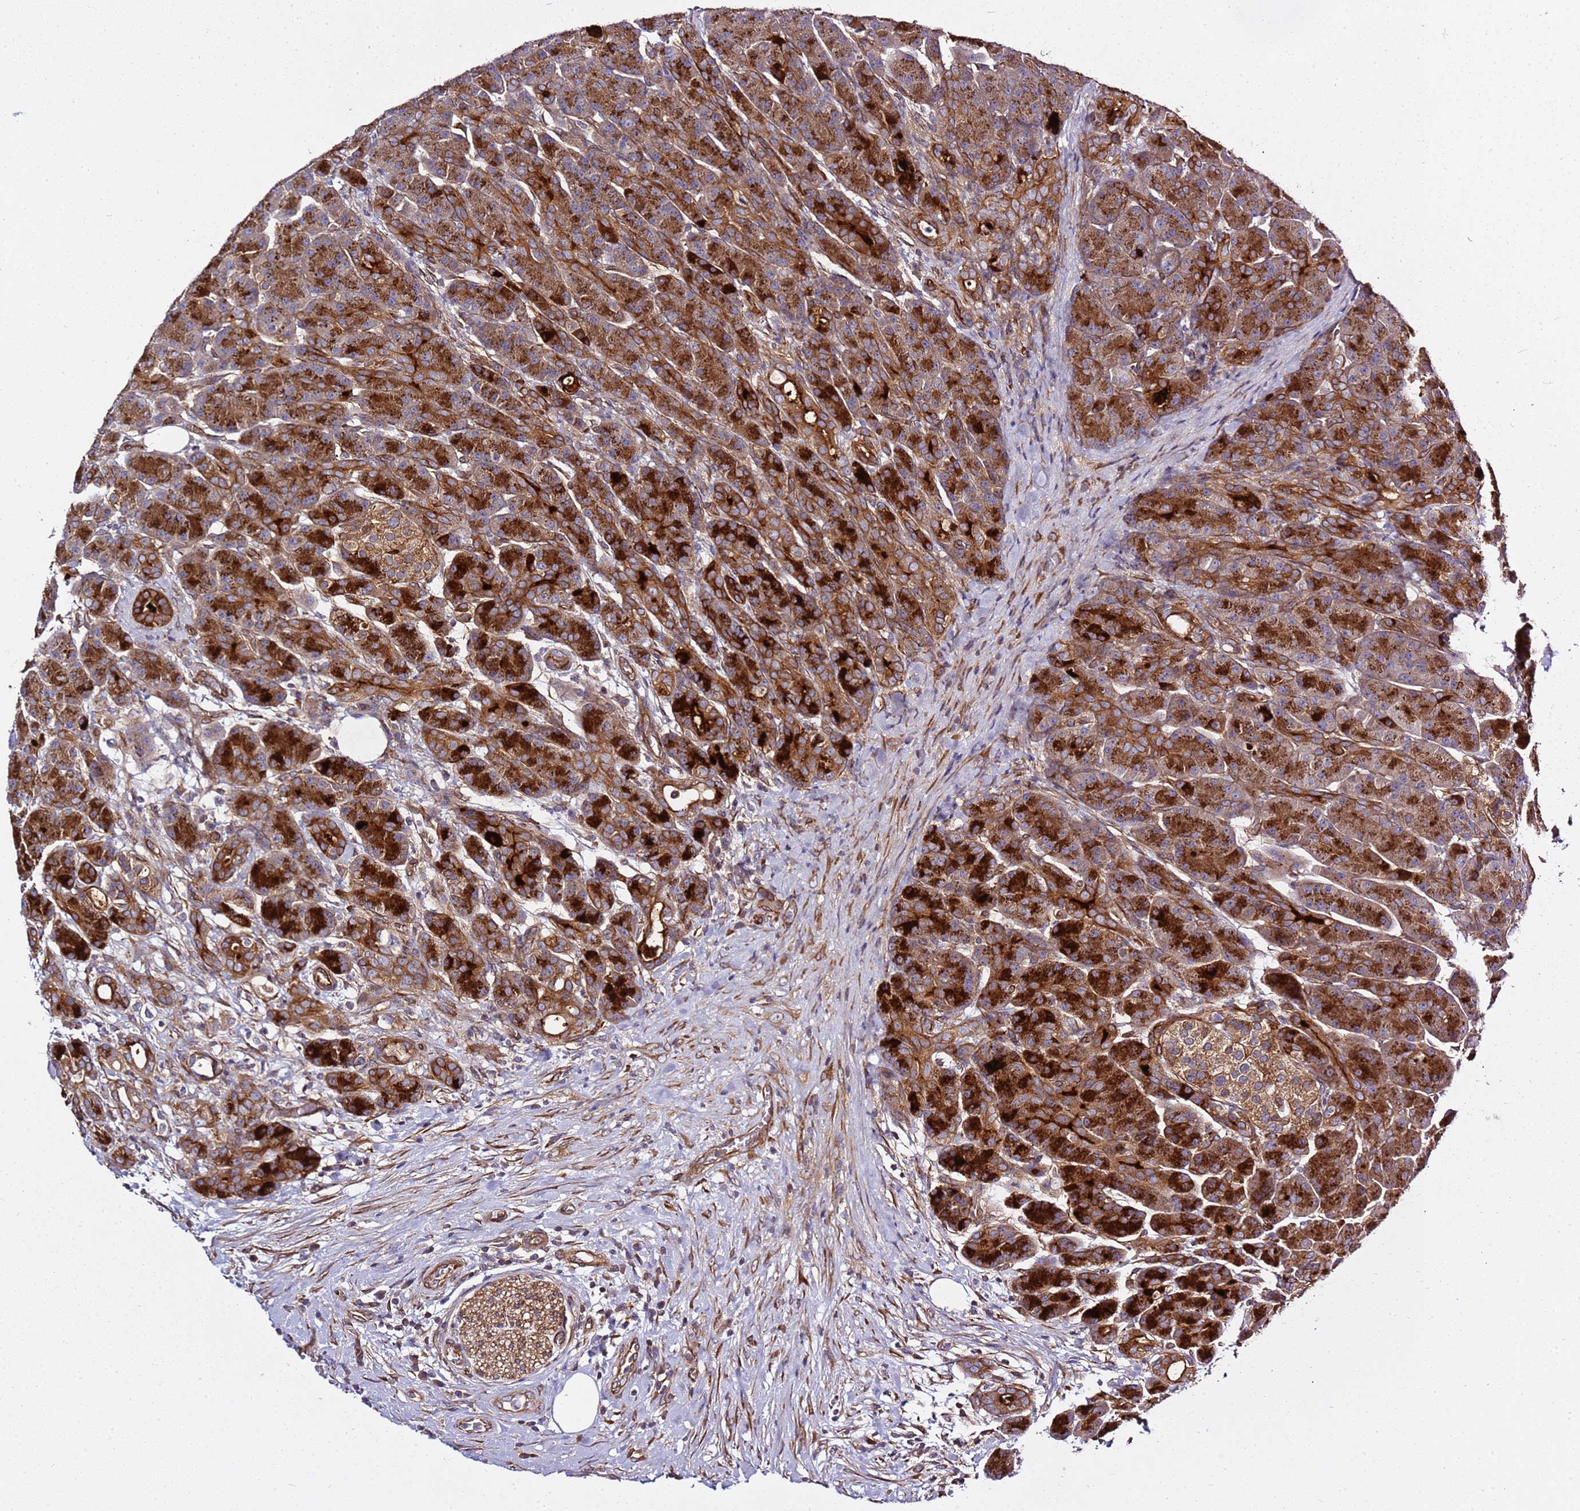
{"staining": {"intensity": "strong", "quantity": ">75%", "location": "cytoplasmic/membranous"}, "tissue": "pancreas", "cell_type": "Exocrine glandular cells", "image_type": "normal", "snomed": [{"axis": "morphology", "description": "Normal tissue, NOS"}, {"axis": "topography", "description": "Pancreas"}], "caption": "Immunohistochemical staining of benign human pancreas demonstrates high levels of strong cytoplasmic/membranous expression in about >75% of exocrine glandular cells. Ihc stains the protein of interest in brown and the nuclei are stained blue.", "gene": "GNL1", "patient": {"sex": "male", "age": 63}}